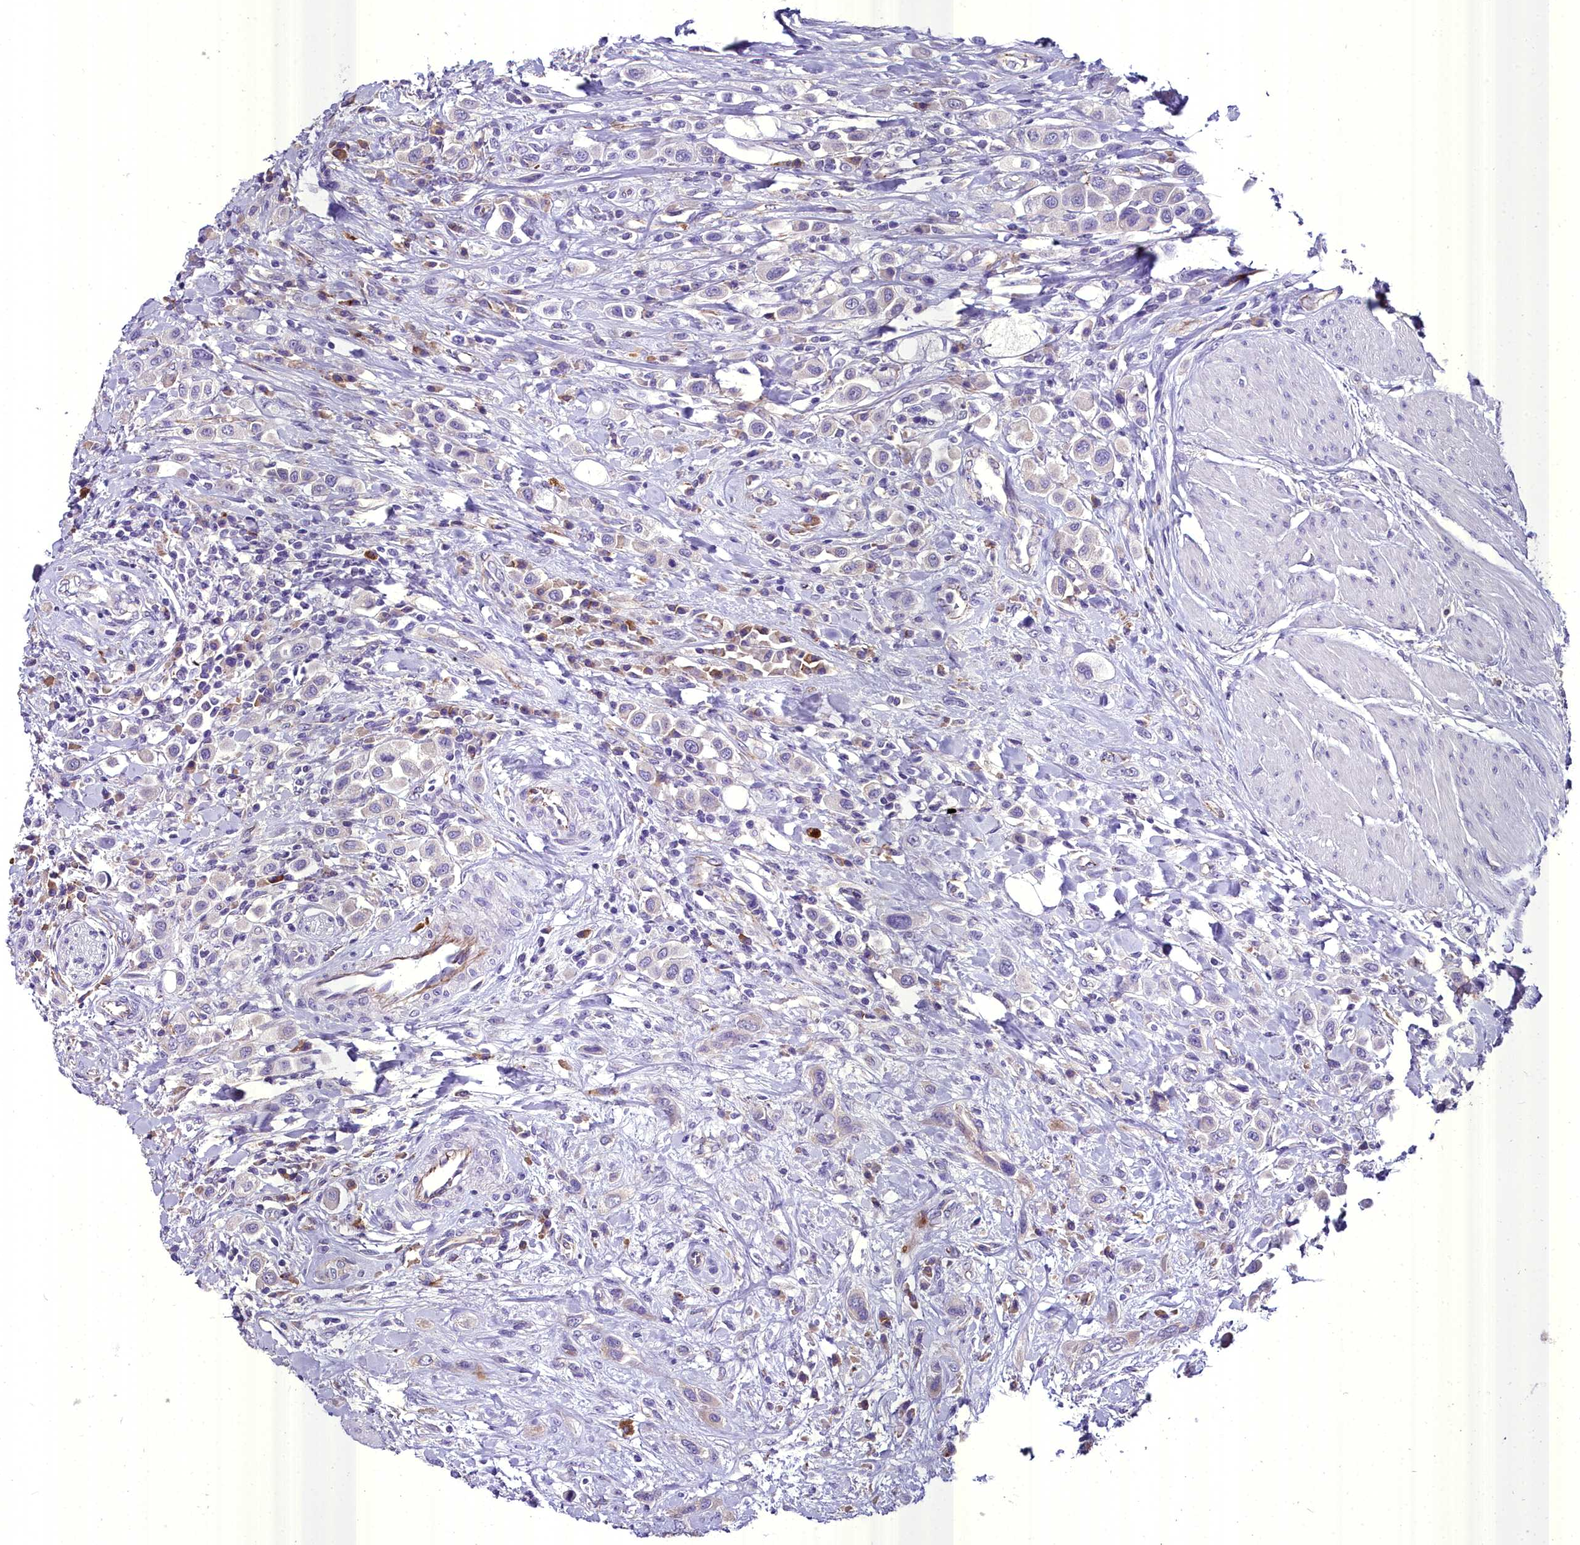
{"staining": {"intensity": "negative", "quantity": "none", "location": "none"}, "tissue": "urothelial cancer", "cell_type": "Tumor cells", "image_type": "cancer", "snomed": [{"axis": "morphology", "description": "Urothelial carcinoma, High grade"}, {"axis": "topography", "description": "Urinary bladder"}], "caption": "An immunohistochemistry micrograph of urothelial cancer is shown. There is no staining in tumor cells of urothelial cancer. (DAB immunohistochemistry visualized using brightfield microscopy, high magnification).", "gene": "MS4A18", "patient": {"sex": "male", "age": 50}}